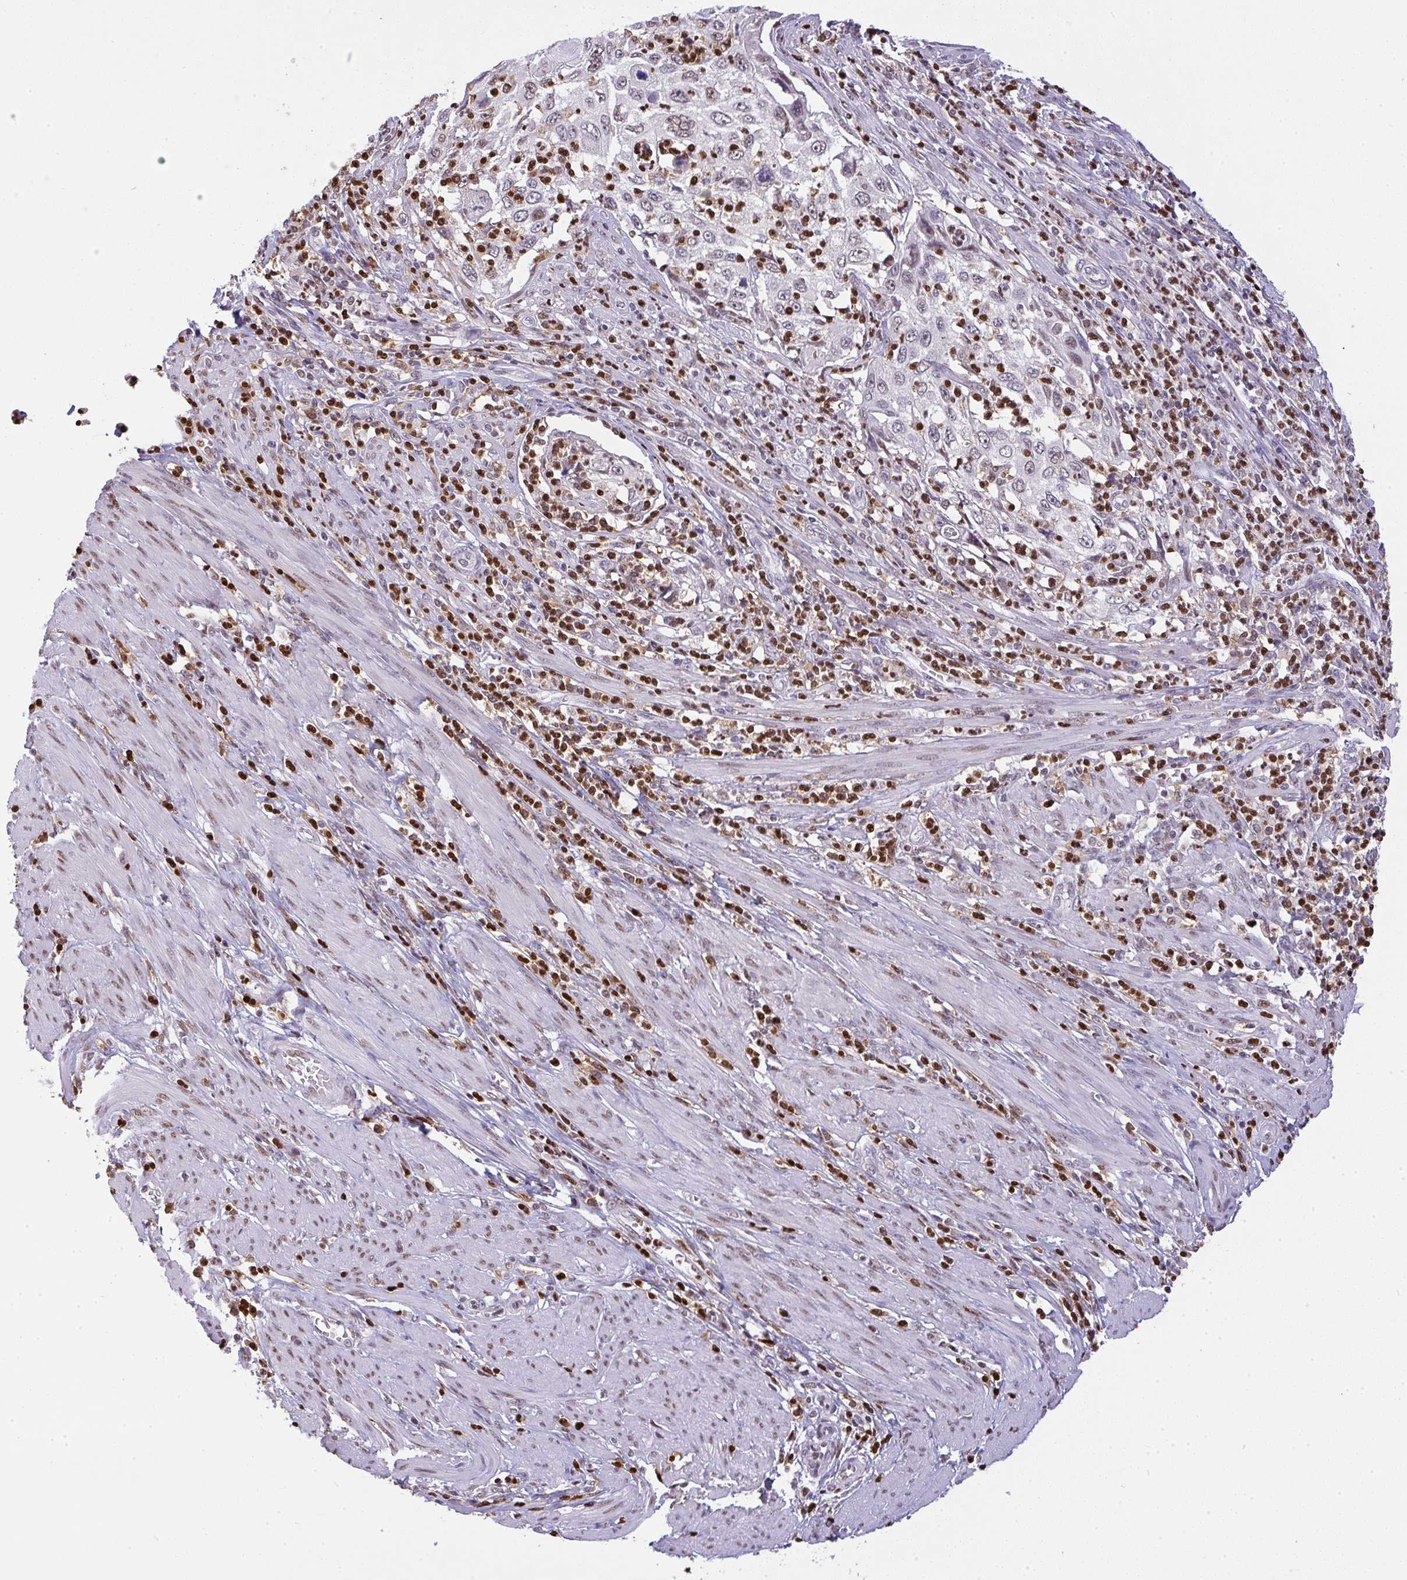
{"staining": {"intensity": "weak", "quantity": "25%-75%", "location": "nuclear"}, "tissue": "cervical cancer", "cell_type": "Tumor cells", "image_type": "cancer", "snomed": [{"axis": "morphology", "description": "Squamous cell carcinoma, NOS"}, {"axis": "topography", "description": "Cervix"}], "caption": "Weak nuclear protein expression is present in approximately 25%-75% of tumor cells in cervical cancer (squamous cell carcinoma). (IHC, brightfield microscopy, high magnification).", "gene": "BBX", "patient": {"sex": "female", "age": 70}}